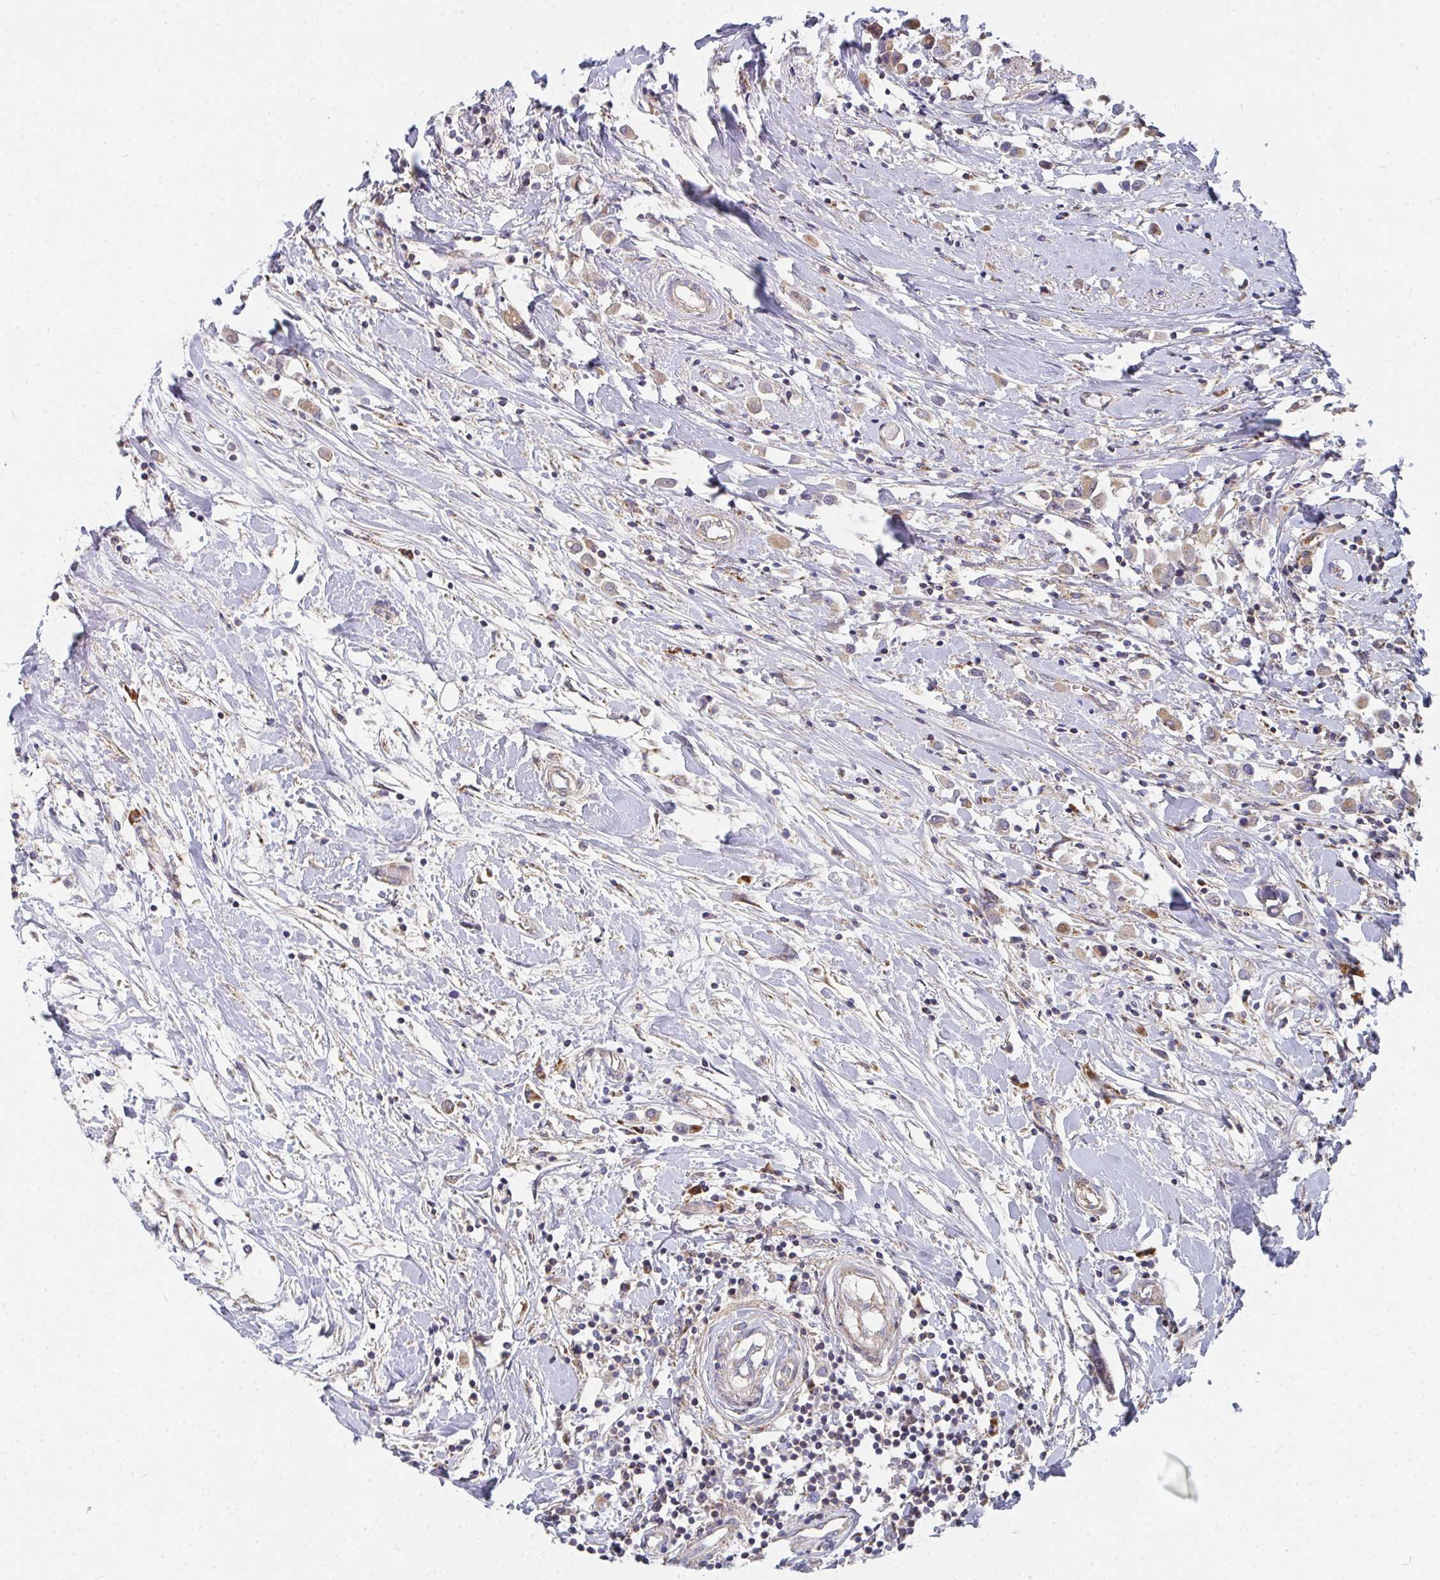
{"staining": {"intensity": "weak", "quantity": "25%-75%", "location": "cytoplasmic/membranous"}, "tissue": "breast cancer", "cell_type": "Tumor cells", "image_type": "cancer", "snomed": [{"axis": "morphology", "description": "Duct carcinoma"}, {"axis": "topography", "description": "Breast"}], "caption": "Immunohistochemistry micrograph of human breast invasive ductal carcinoma stained for a protein (brown), which displays low levels of weak cytoplasmic/membranous staining in about 25%-75% of tumor cells.", "gene": "RHEBL1", "patient": {"sex": "female", "age": 61}}